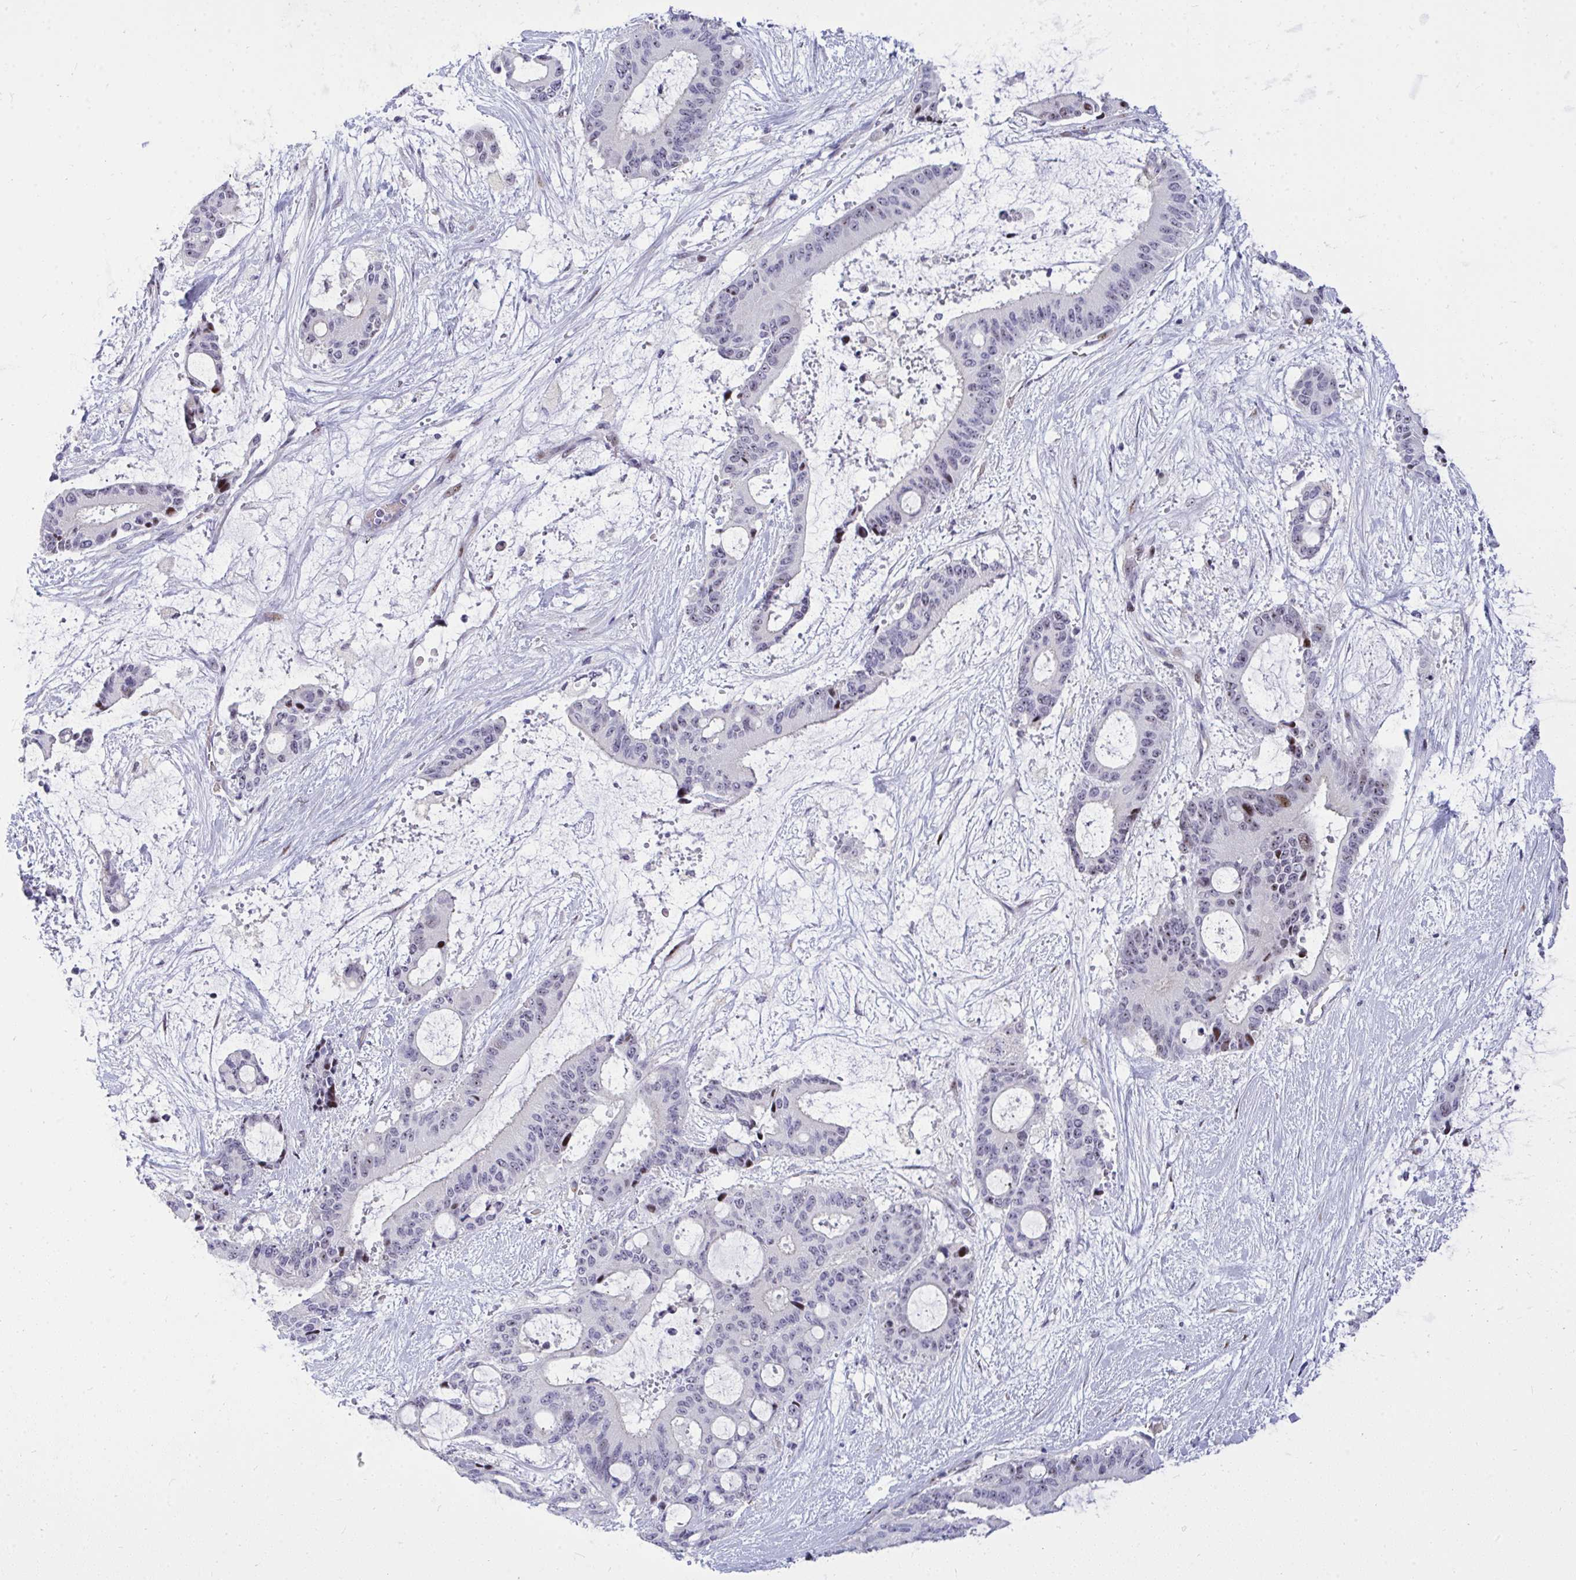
{"staining": {"intensity": "moderate", "quantity": "<25%", "location": "nuclear"}, "tissue": "liver cancer", "cell_type": "Tumor cells", "image_type": "cancer", "snomed": [{"axis": "morphology", "description": "Normal tissue, NOS"}, {"axis": "morphology", "description": "Cholangiocarcinoma"}, {"axis": "topography", "description": "Liver"}, {"axis": "topography", "description": "Peripheral nerve tissue"}], "caption": "Brown immunohistochemical staining in human liver cancer (cholangiocarcinoma) shows moderate nuclear staining in approximately <25% of tumor cells. The staining is performed using DAB brown chromogen to label protein expression. The nuclei are counter-stained blue using hematoxylin.", "gene": "PLPPR3", "patient": {"sex": "female", "age": 73}}